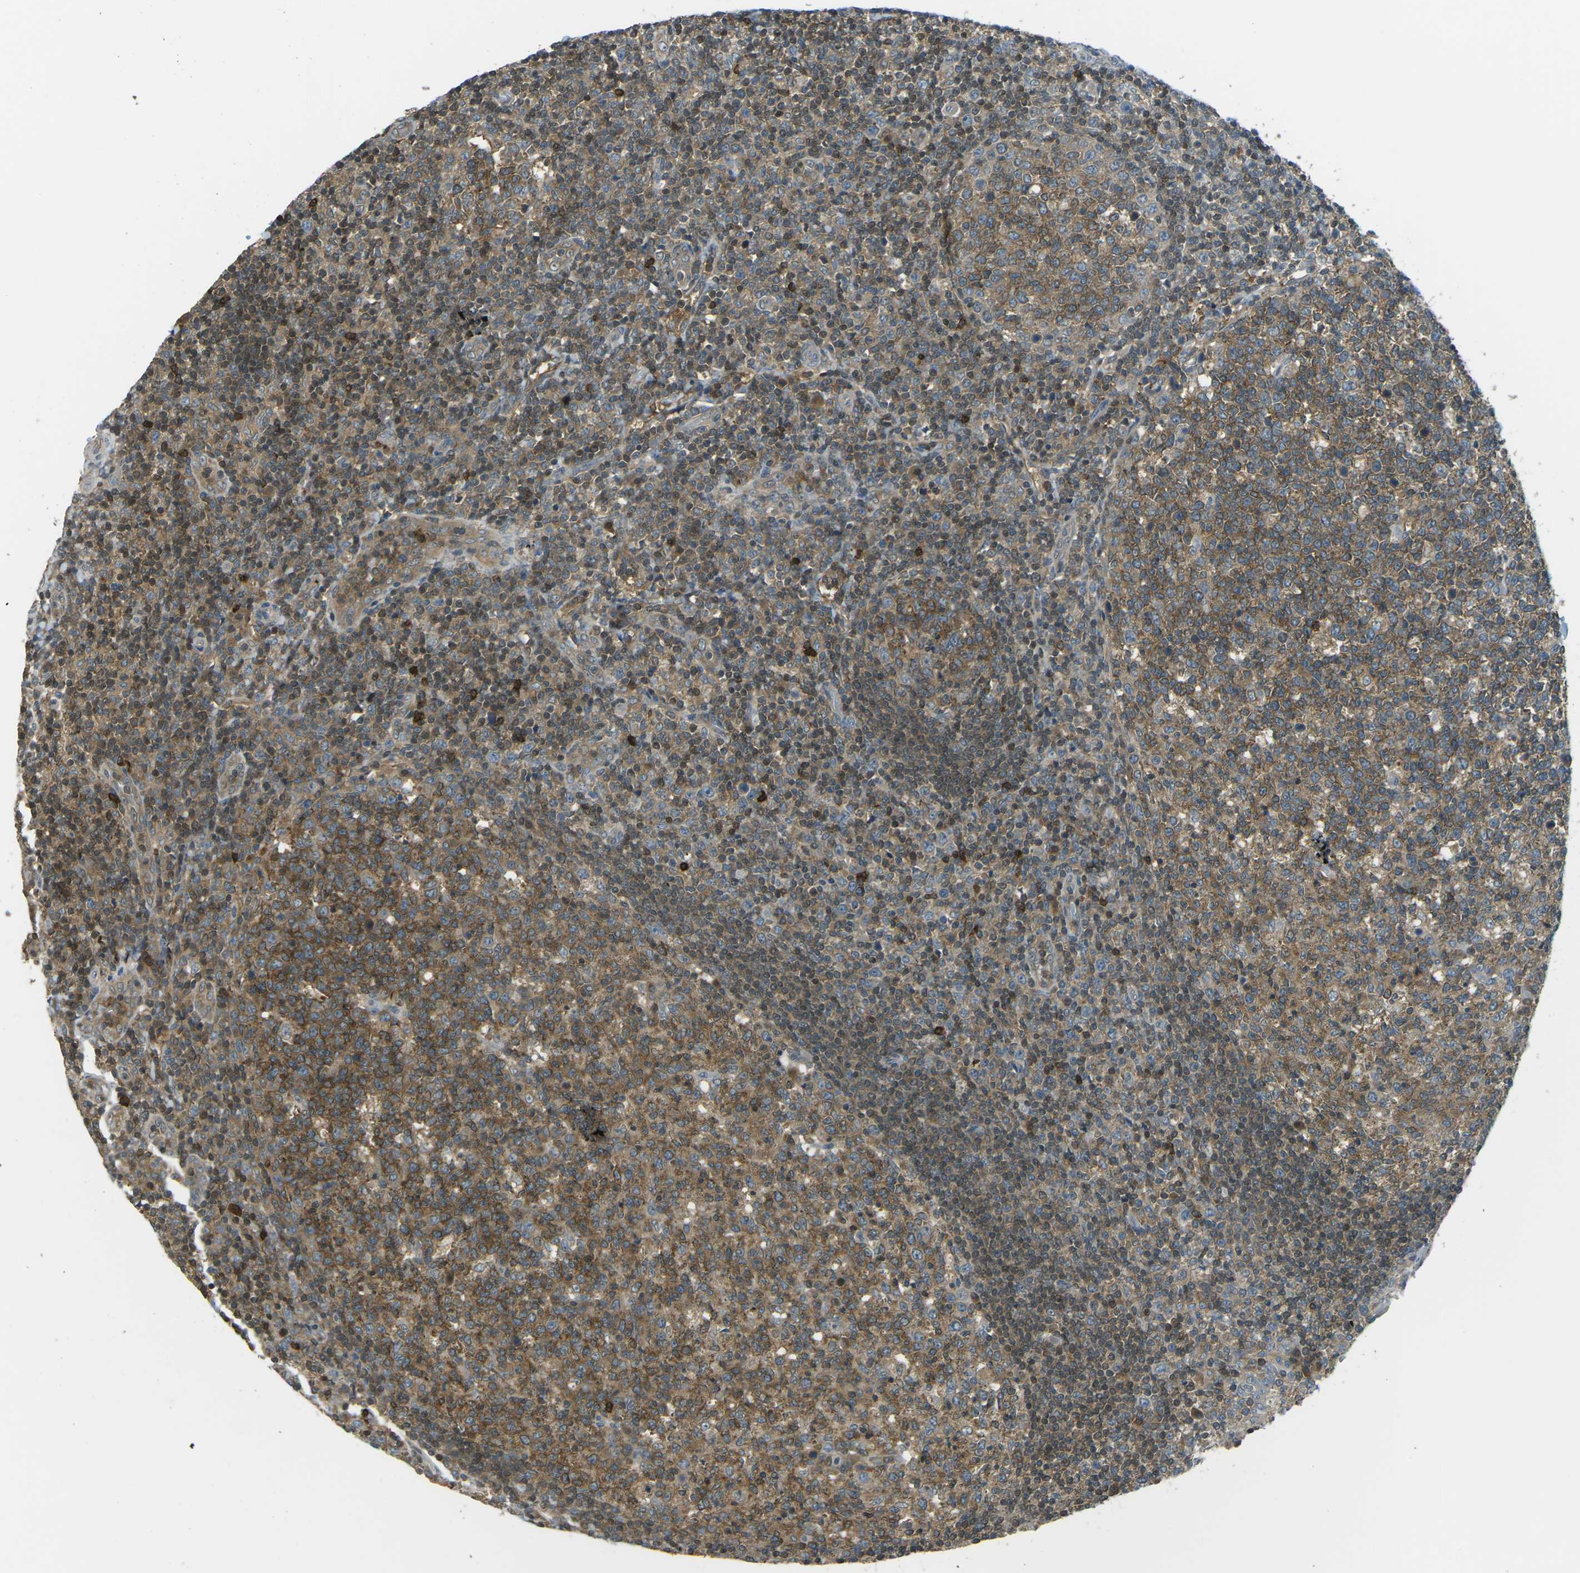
{"staining": {"intensity": "moderate", "quantity": ">75%", "location": "cytoplasmic/membranous"}, "tissue": "tonsil", "cell_type": "Germinal center cells", "image_type": "normal", "snomed": [{"axis": "morphology", "description": "Normal tissue, NOS"}, {"axis": "topography", "description": "Tonsil"}], "caption": "Tonsil was stained to show a protein in brown. There is medium levels of moderate cytoplasmic/membranous staining in approximately >75% of germinal center cells.", "gene": "PIEZO2", "patient": {"sex": "female", "age": 19}}